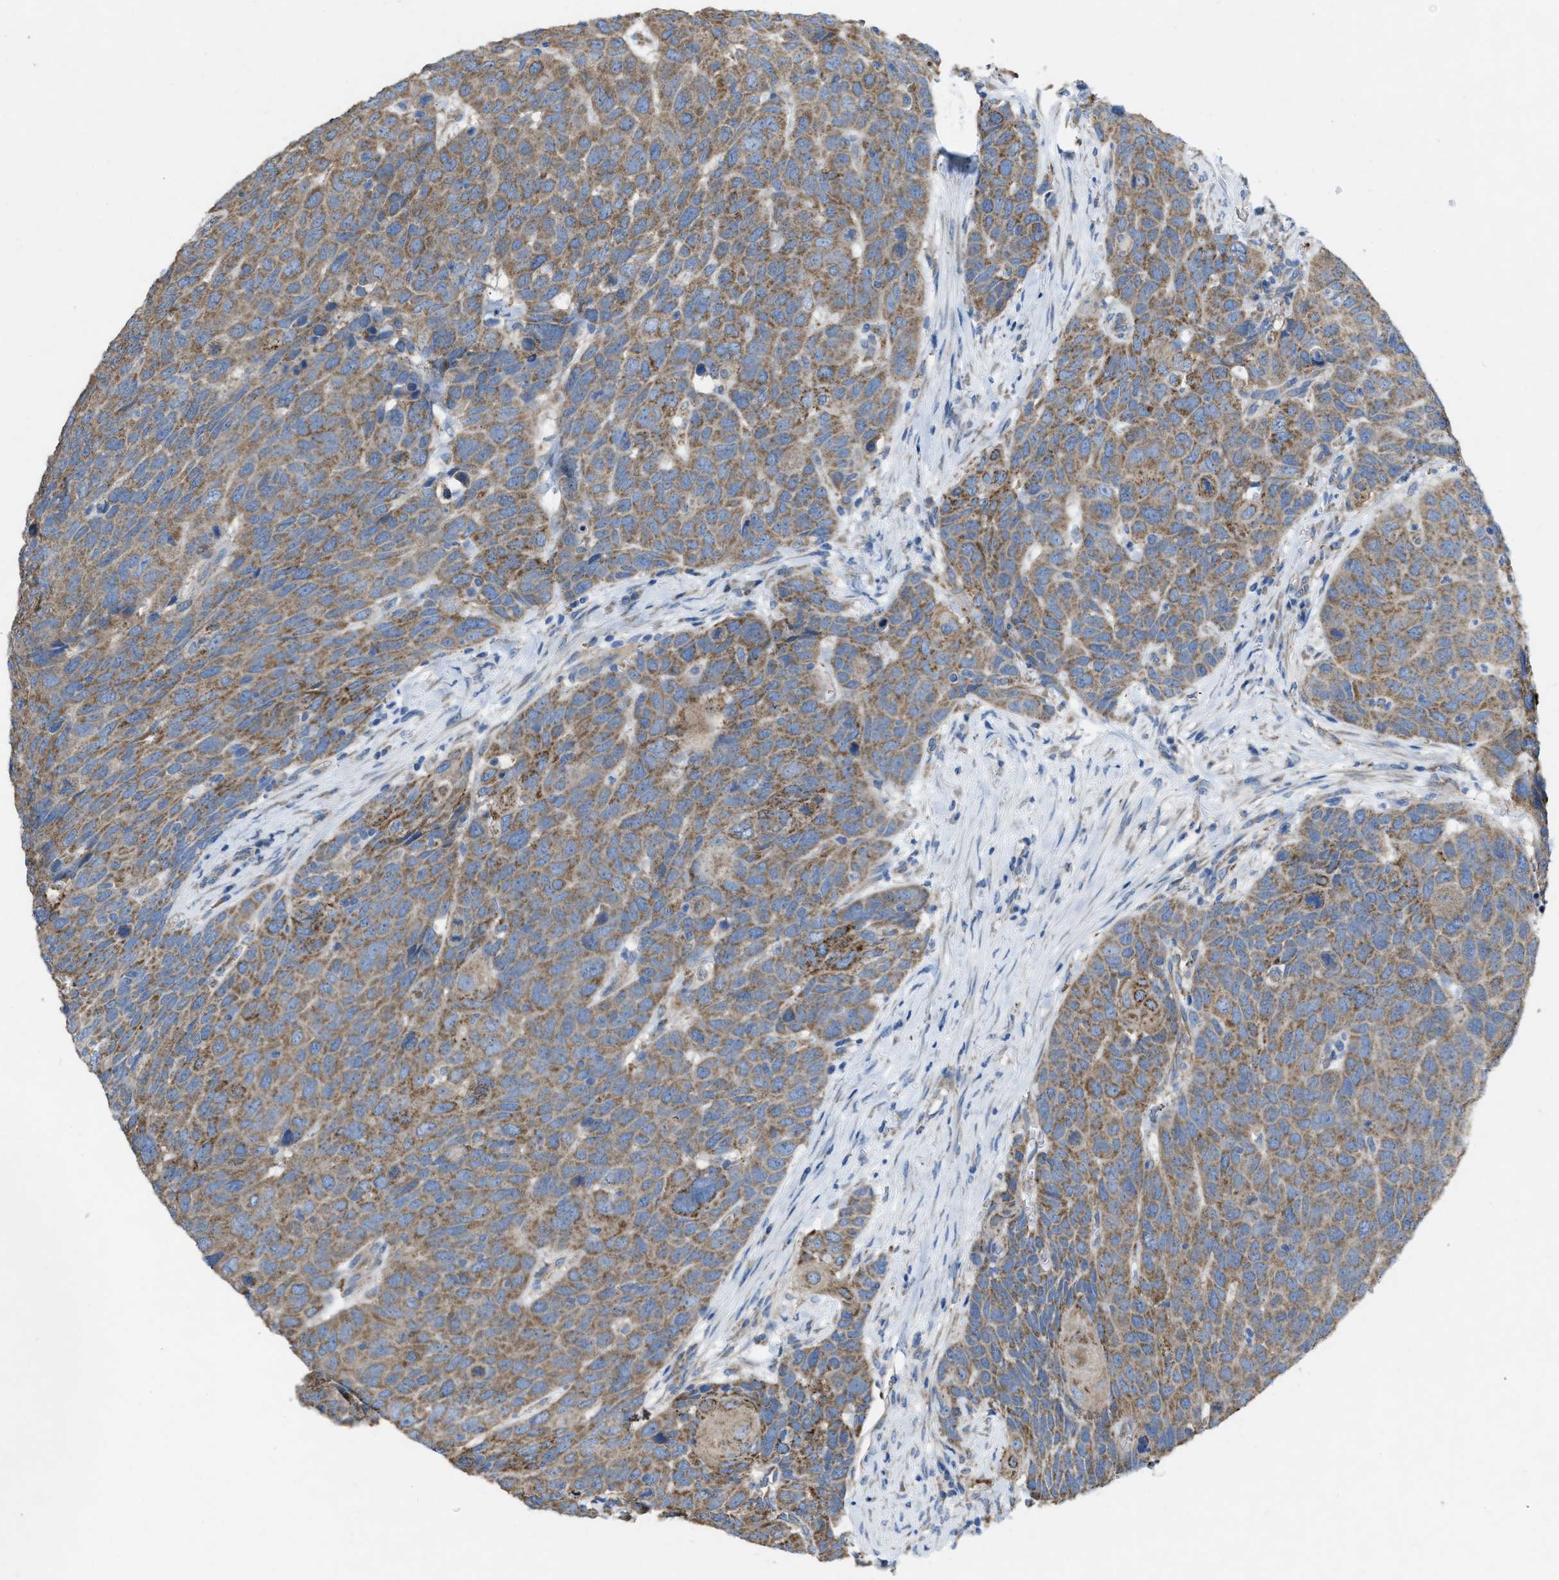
{"staining": {"intensity": "moderate", "quantity": ">75%", "location": "cytoplasmic/membranous"}, "tissue": "head and neck cancer", "cell_type": "Tumor cells", "image_type": "cancer", "snomed": [{"axis": "morphology", "description": "Squamous cell carcinoma, NOS"}, {"axis": "topography", "description": "Head-Neck"}], "caption": "Squamous cell carcinoma (head and neck) stained with a brown dye exhibits moderate cytoplasmic/membranous positive expression in approximately >75% of tumor cells.", "gene": "DOLPP1", "patient": {"sex": "male", "age": 66}}